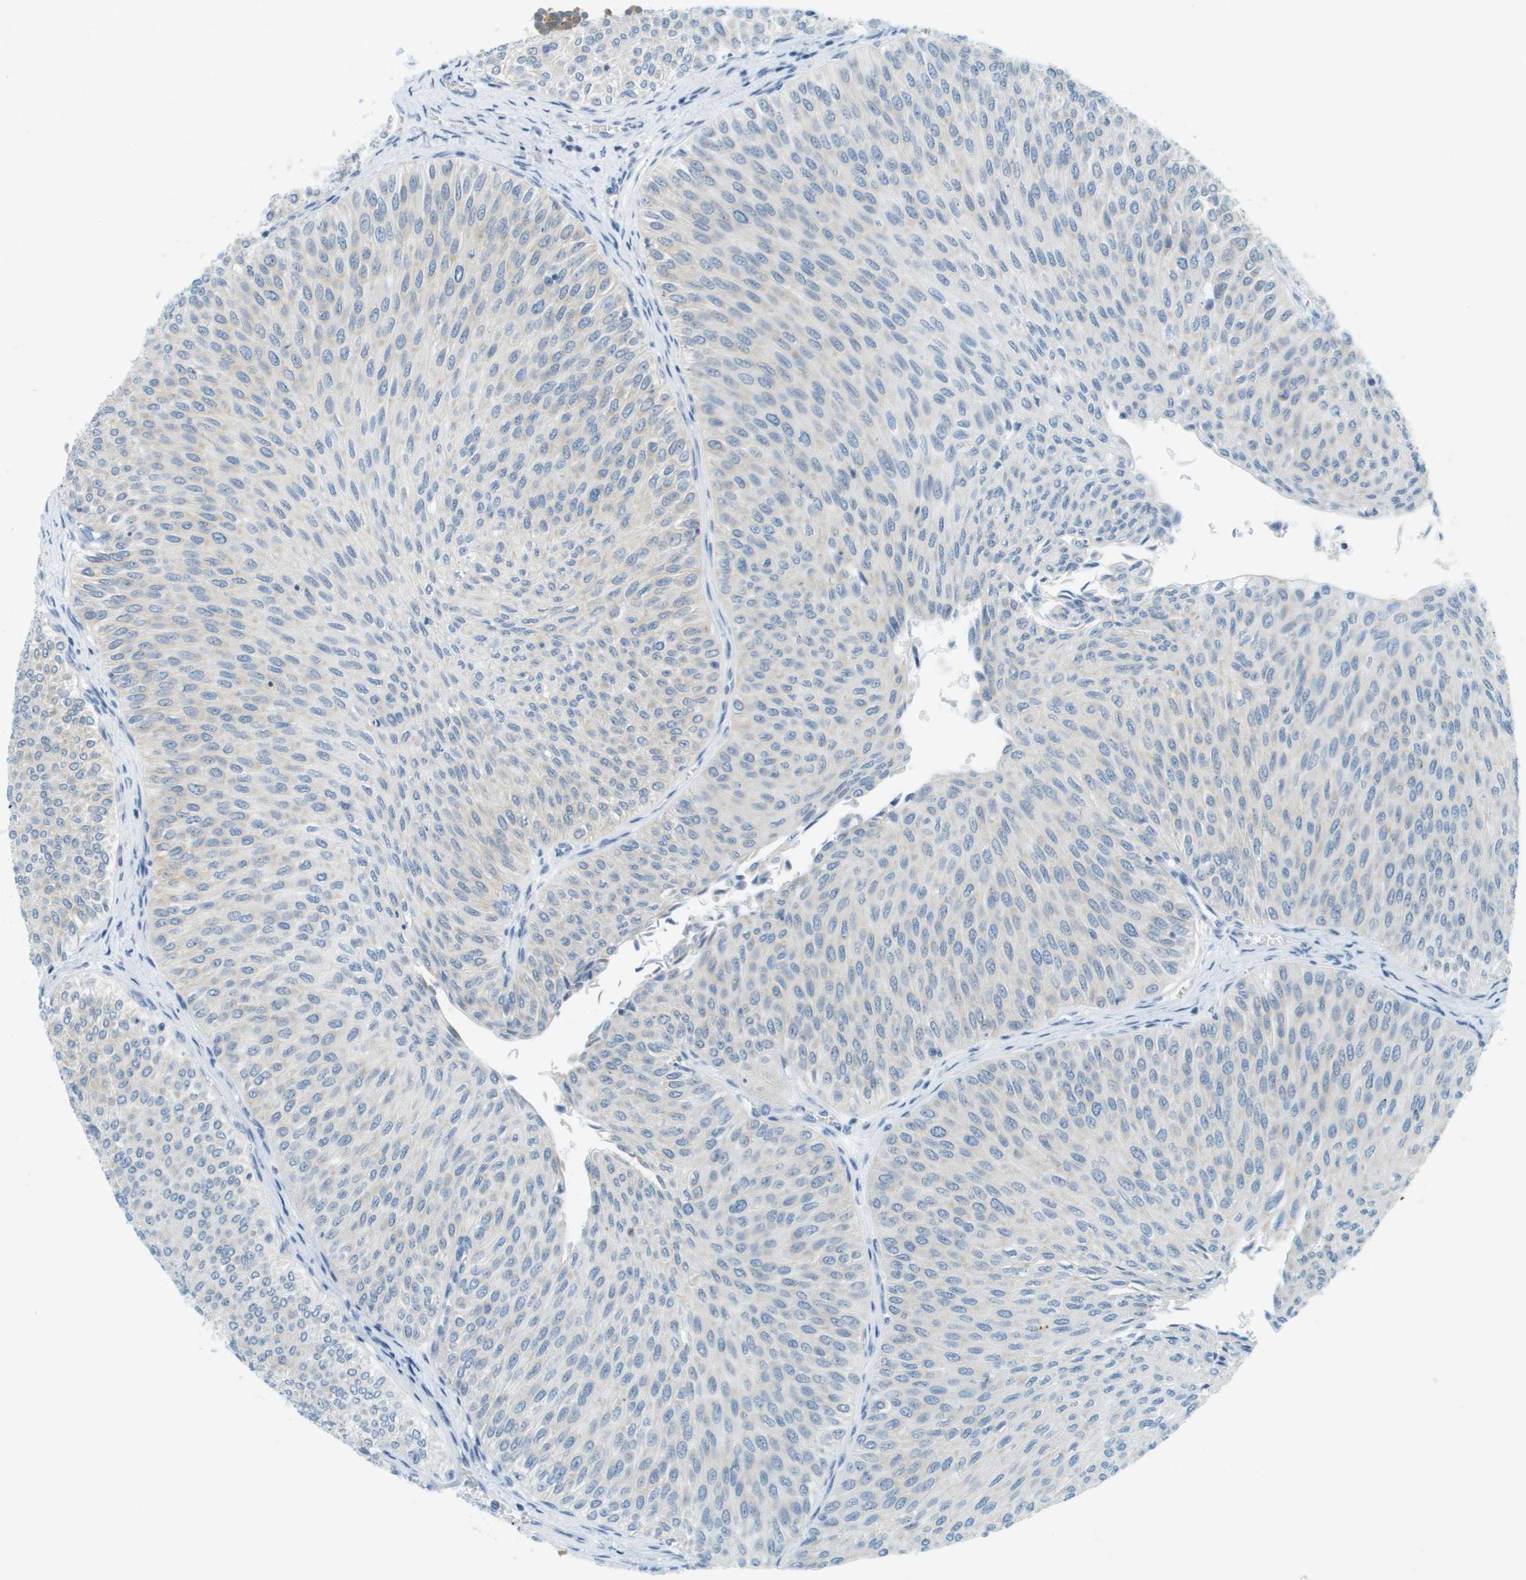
{"staining": {"intensity": "negative", "quantity": "none", "location": "none"}, "tissue": "urothelial cancer", "cell_type": "Tumor cells", "image_type": "cancer", "snomed": [{"axis": "morphology", "description": "Urothelial carcinoma, Low grade"}, {"axis": "topography", "description": "Urinary bladder"}], "caption": "High power microscopy photomicrograph of an immunohistochemistry (IHC) histopathology image of urothelial cancer, revealing no significant staining in tumor cells. (DAB IHC with hematoxylin counter stain).", "gene": "SMYD5", "patient": {"sex": "male", "age": 78}}